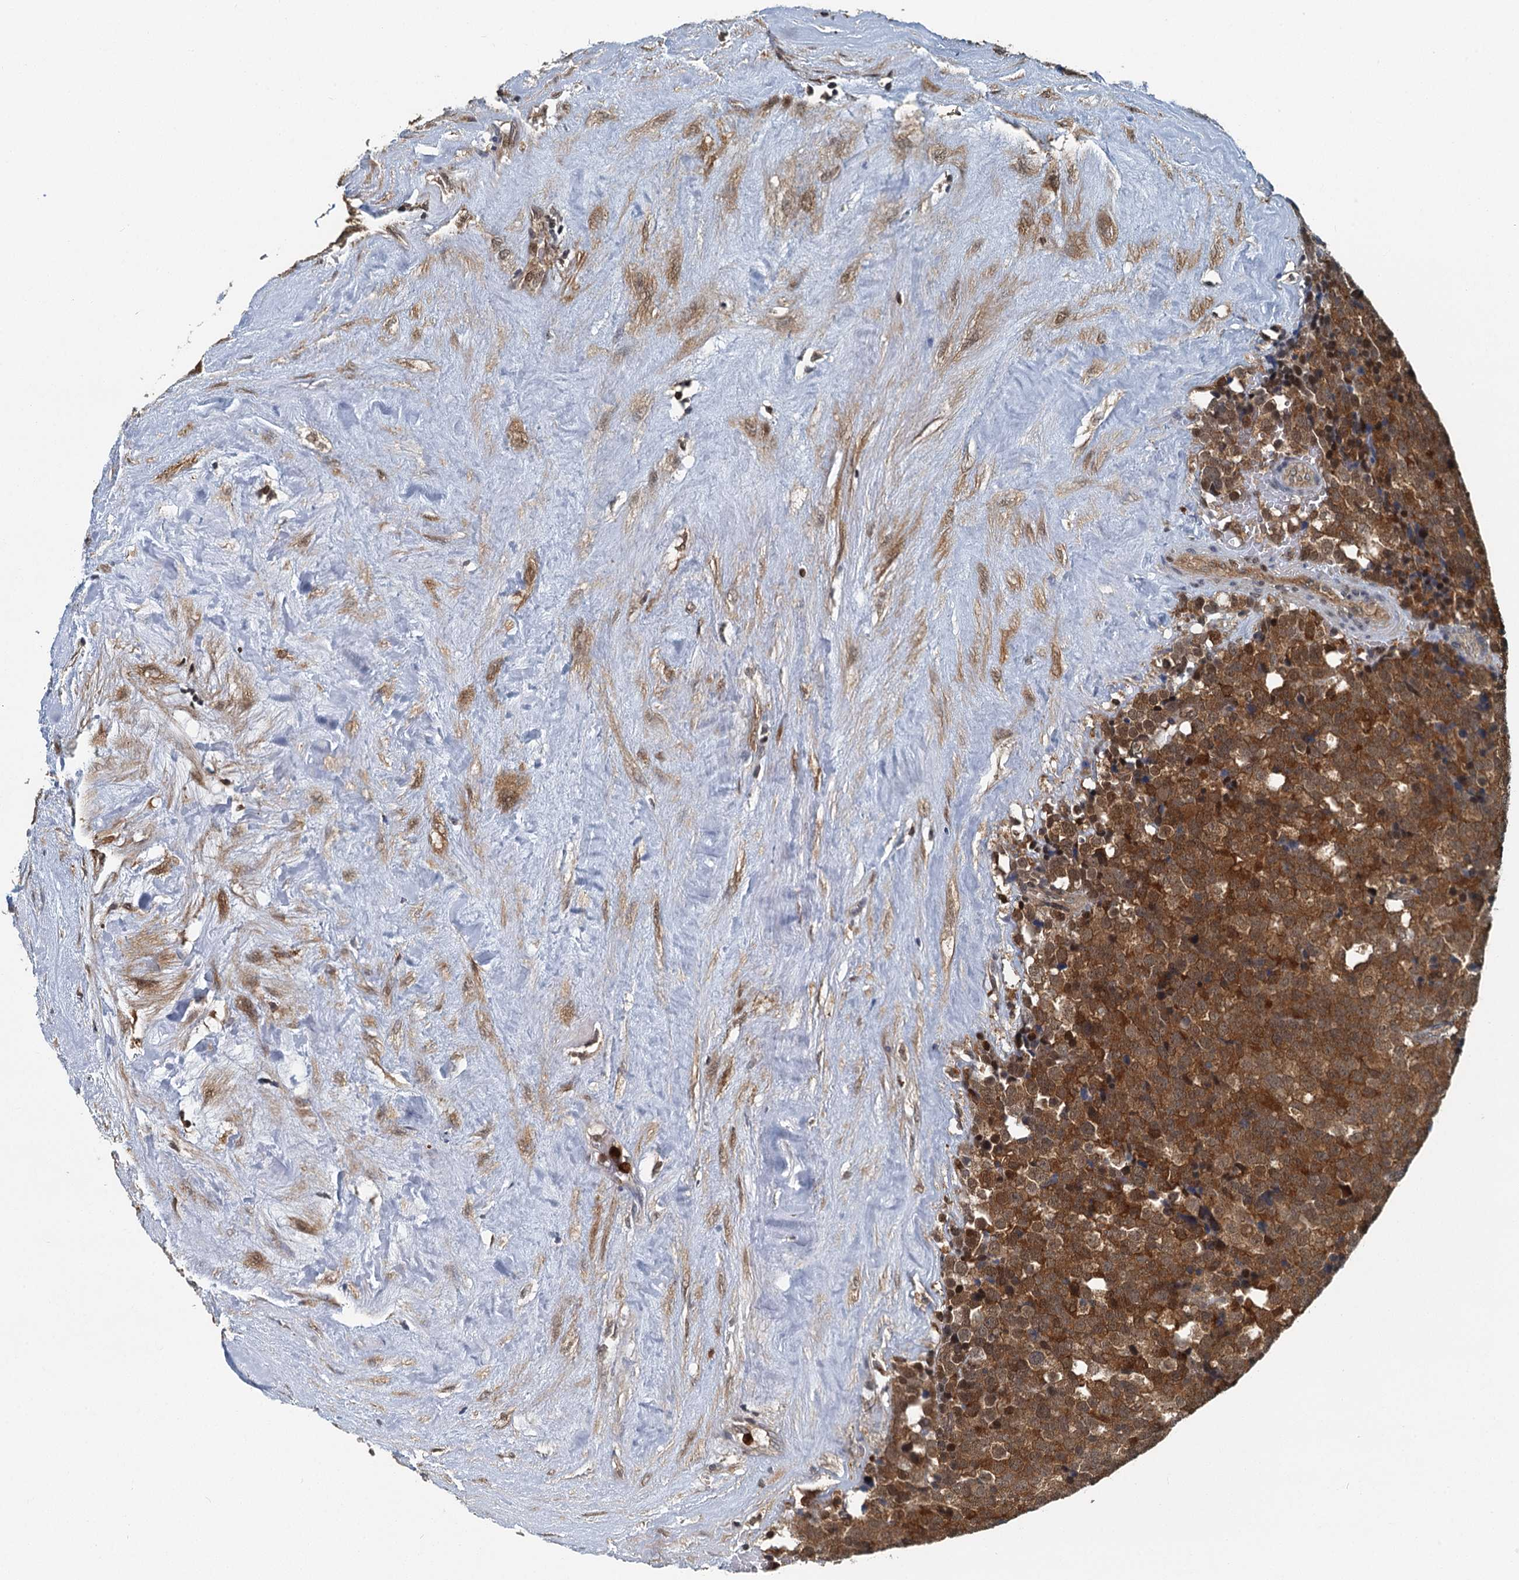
{"staining": {"intensity": "strong", "quantity": ">75%", "location": "cytoplasmic/membranous"}, "tissue": "testis cancer", "cell_type": "Tumor cells", "image_type": "cancer", "snomed": [{"axis": "morphology", "description": "Seminoma, NOS"}, {"axis": "topography", "description": "Testis"}], "caption": "Testis seminoma stained with DAB IHC exhibits high levels of strong cytoplasmic/membranous positivity in about >75% of tumor cells.", "gene": "GPI", "patient": {"sex": "male", "age": 71}}